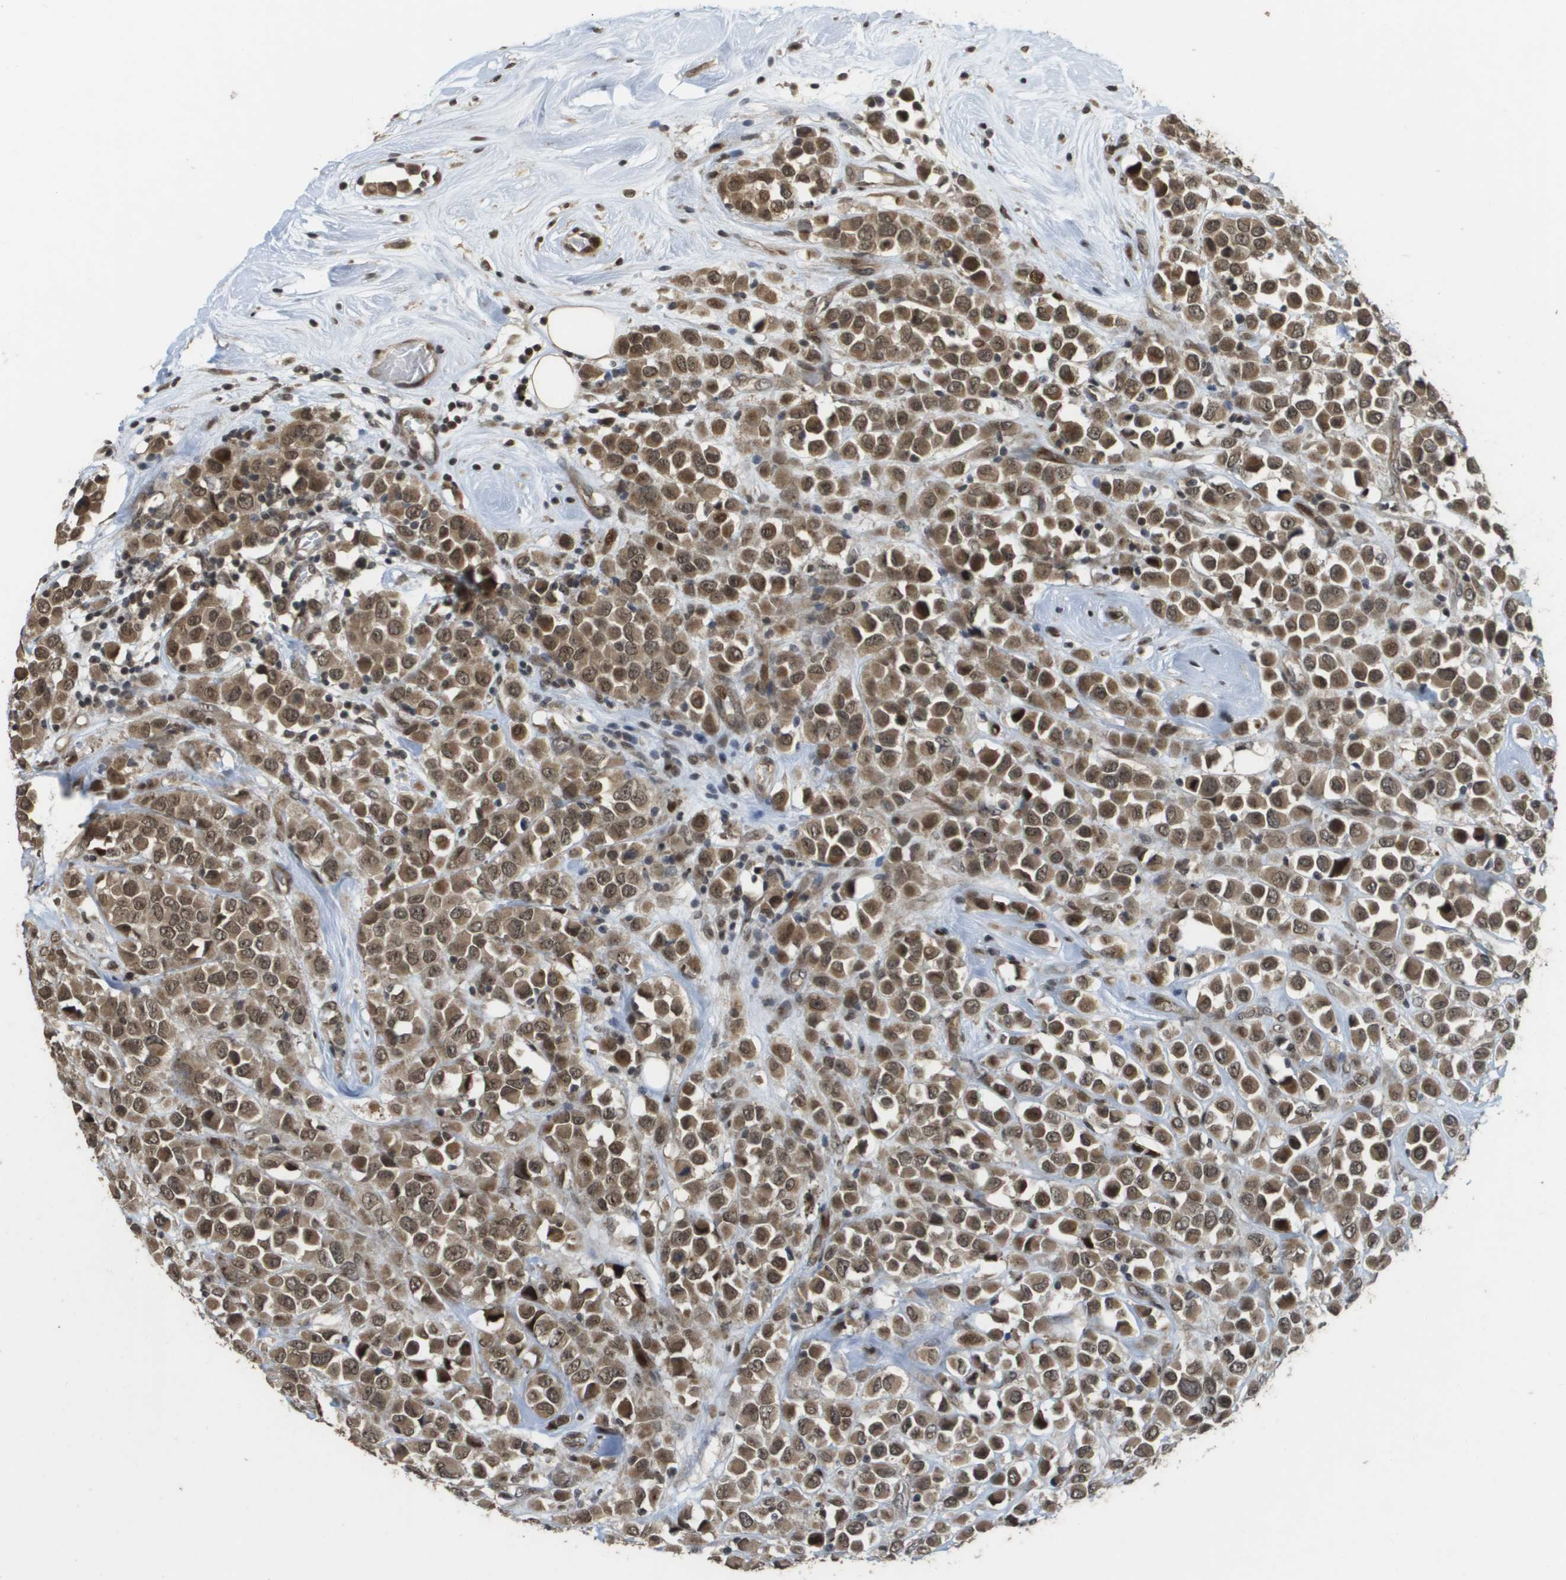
{"staining": {"intensity": "moderate", "quantity": ">75%", "location": "cytoplasmic/membranous,nuclear"}, "tissue": "breast cancer", "cell_type": "Tumor cells", "image_type": "cancer", "snomed": [{"axis": "morphology", "description": "Duct carcinoma"}, {"axis": "topography", "description": "Breast"}], "caption": "A micrograph showing moderate cytoplasmic/membranous and nuclear staining in about >75% of tumor cells in breast cancer, as visualized by brown immunohistochemical staining.", "gene": "KAT5", "patient": {"sex": "female", "age": 61}}